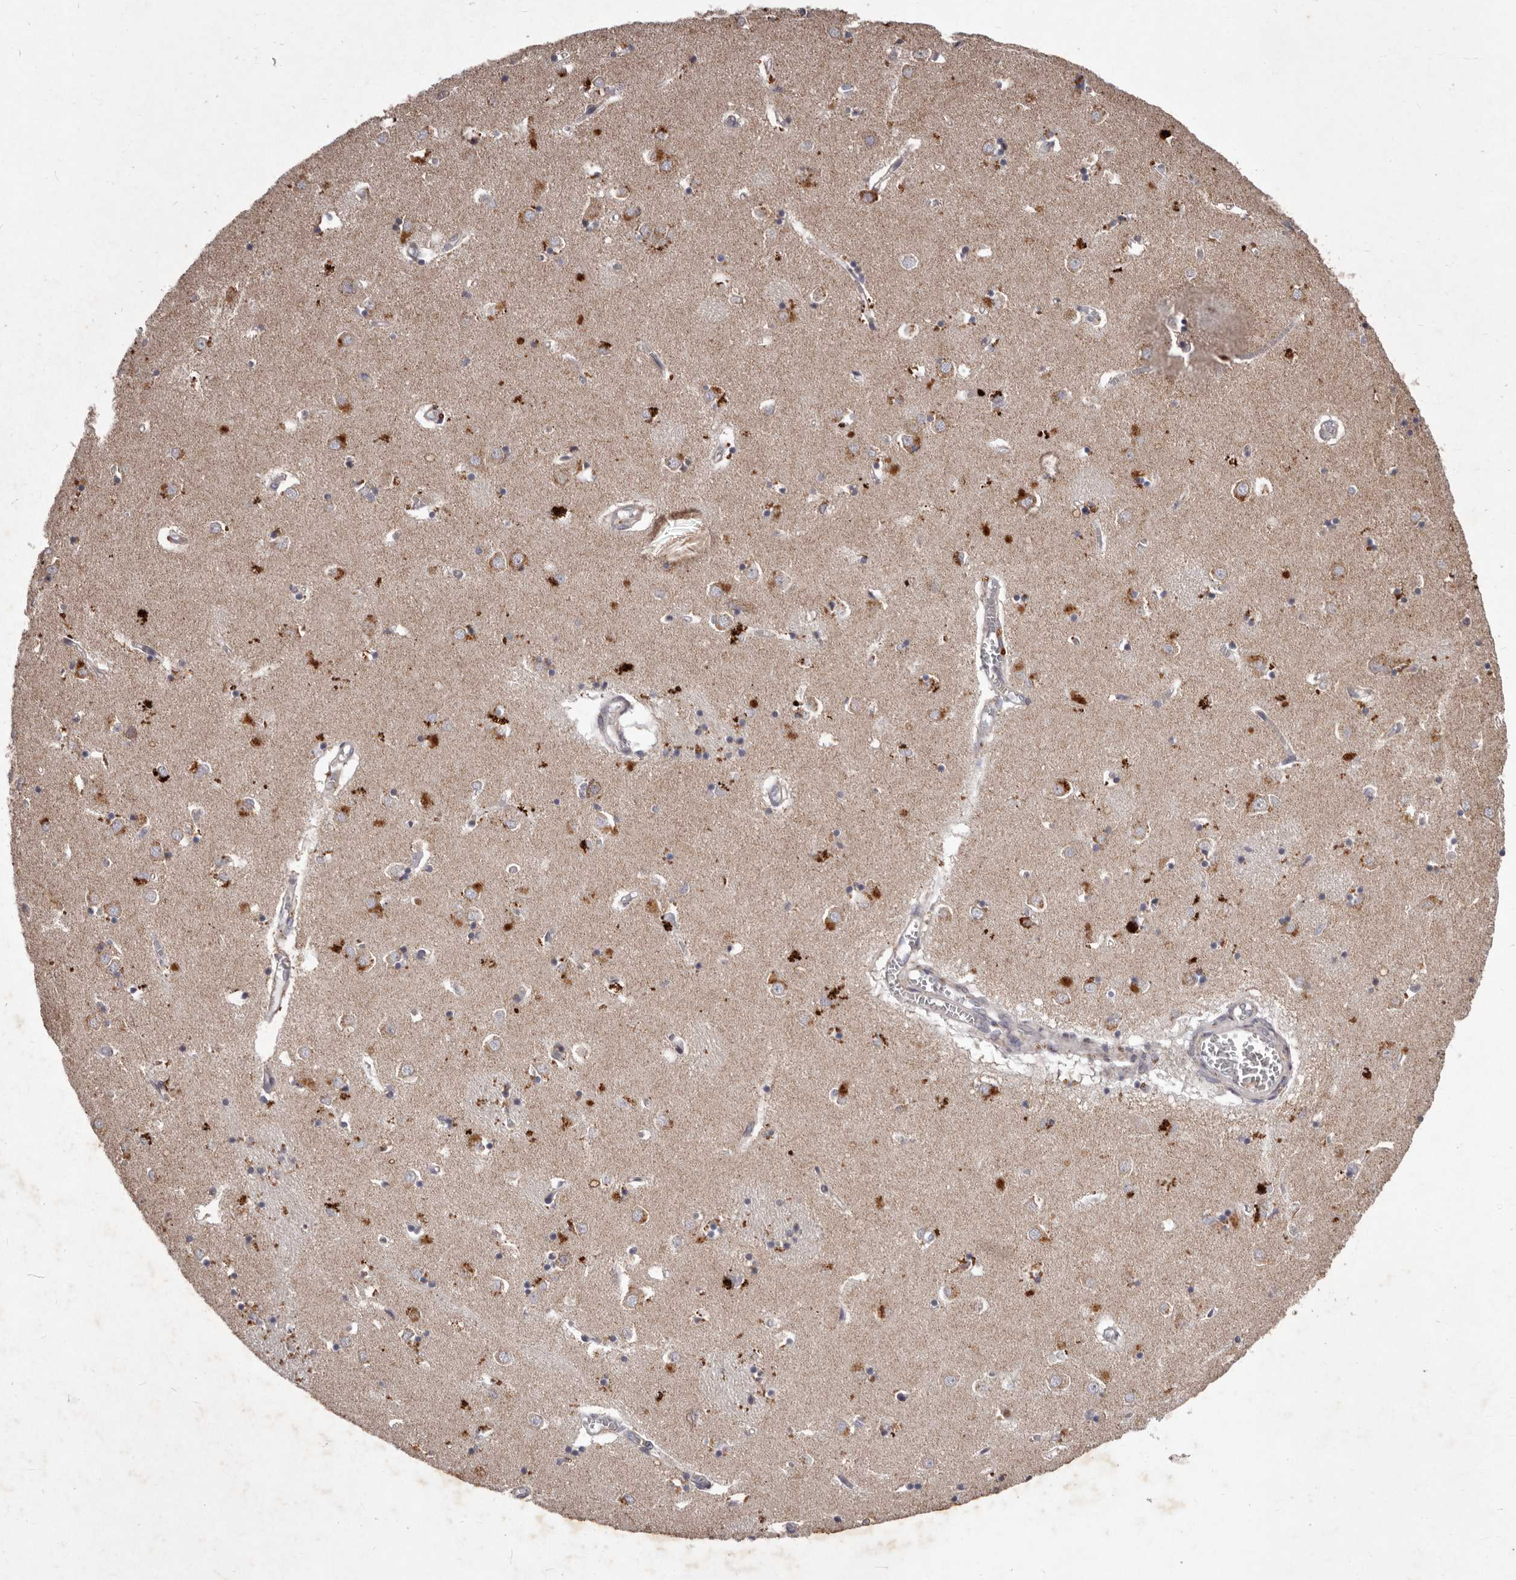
{"staining": {"intensity": "weak", "quantity": "<25%", "location": "cytoplasmic/membranous"}, "tissue": "caudate", "cell_type": "Glial cells", "image_type": "normal", "snomed": [{"axis": "morphology", "description": "Normal tissue, NOS"}, {"axis": "topography", "description": "Lateral ventricle wall"}], "caption": "Micrograph shows no significant protein positivity in glial cells of benign caudate.", "gene": "CXCL14", "patient": {"sex": "male", "age": 70}}